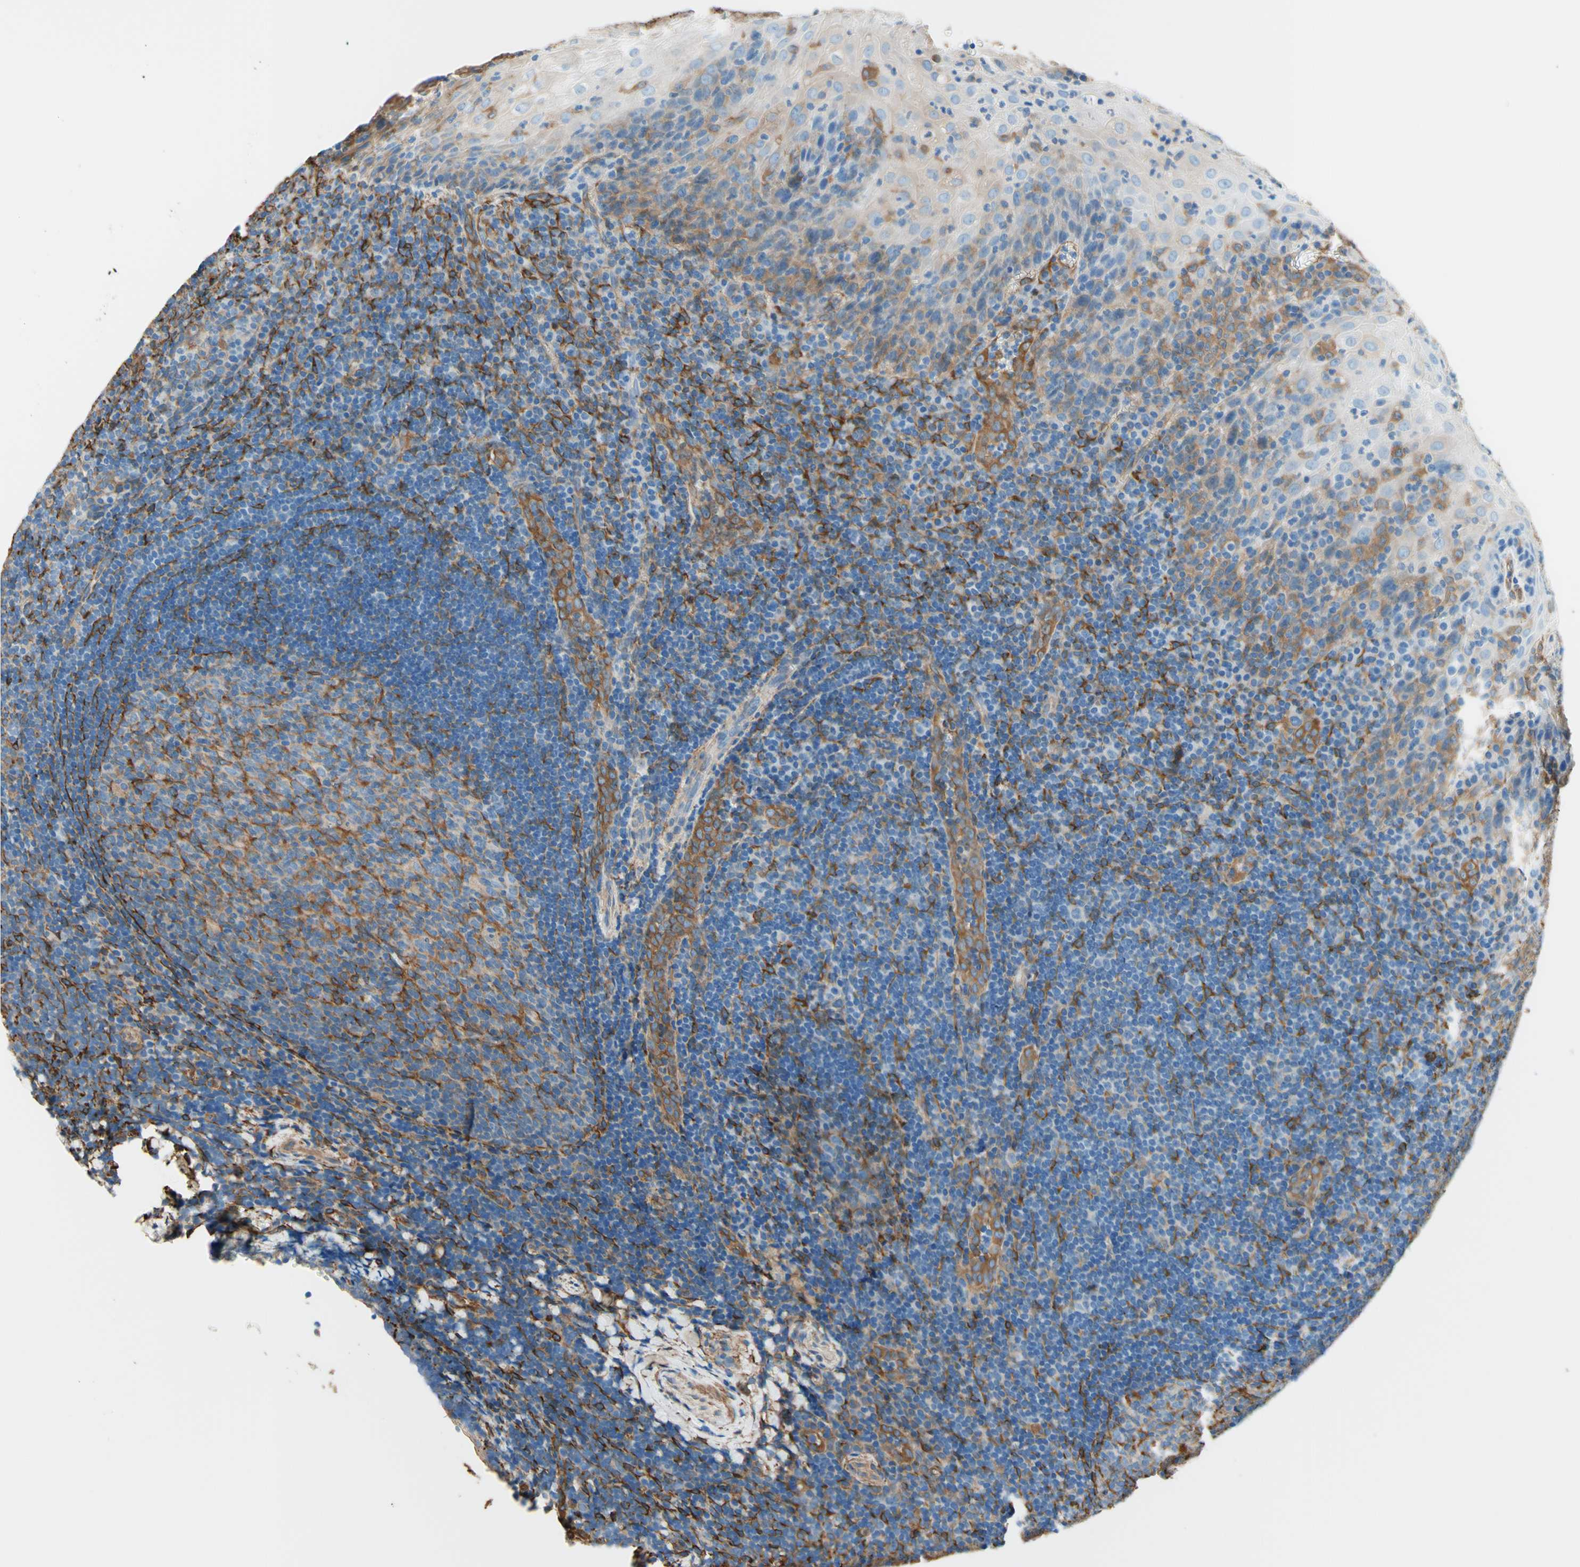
{"staining": {"intensity": "negative", "quantity": "none", "location": "none"}, "tissue": "tonsil", "cell_type": "Germinal center cells", "image_type": "normal", "snomed": [{"axis": "morphology", "description": "Normal tissue, NOS"}, {"axis": "topography", "description": "Tonsil"}], "caption": "Image shows no significant protein staining in germinal center cells of normal tonsil. Brightfield microscopy of immunohistochemistry (IHC) stained with DAB (brown) and hematoxylin (blue), captured at high magnification.", "gene": "DPYSL3", "patient": {"sex": "male", "age": 37}}